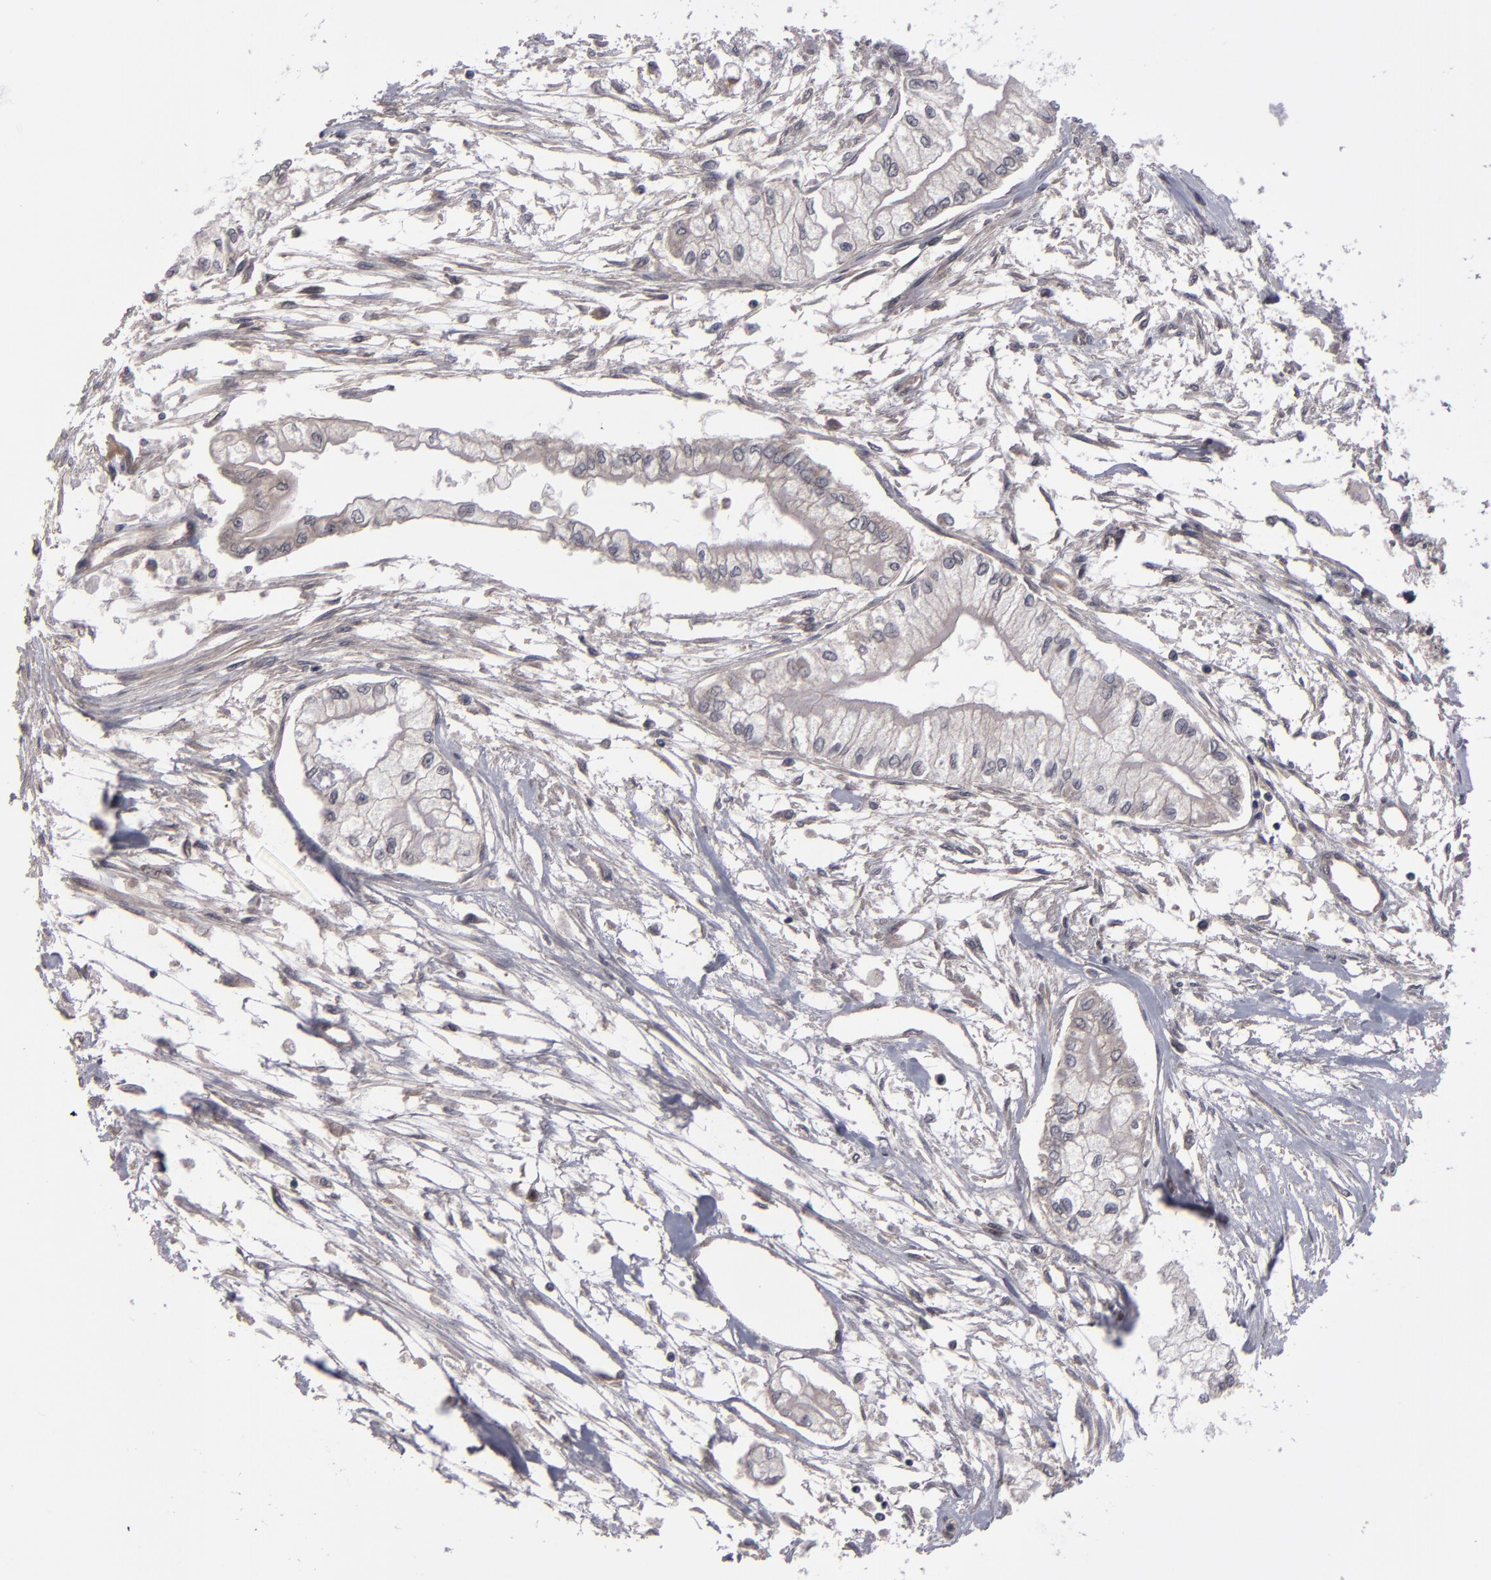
{"staining": {"intensity": "weak", "quantity": "25%-75%", "location": "cytoplasmic/membranous"}, "tissue": "pancreatic cancer", "cell_type": "Tumor cells", "image_type": "cancer", "snomed": [{"axis": "morphology", "description": "Adenocarcinoma, NOS"}, {"axis": "topography", "description": "Pancreas"}], "caption": "The photomicrograph demonstrates immunohistochemical staining of pancreatic cancer (adenocarcinoma). There is weak cytoplasmic/membranous expression is appreciated in approximately 25%-75% of tumor cells. Nuclei are stained in blue.", "gene": "TYMS", "patient": {"sex": "male", "age": 79}}